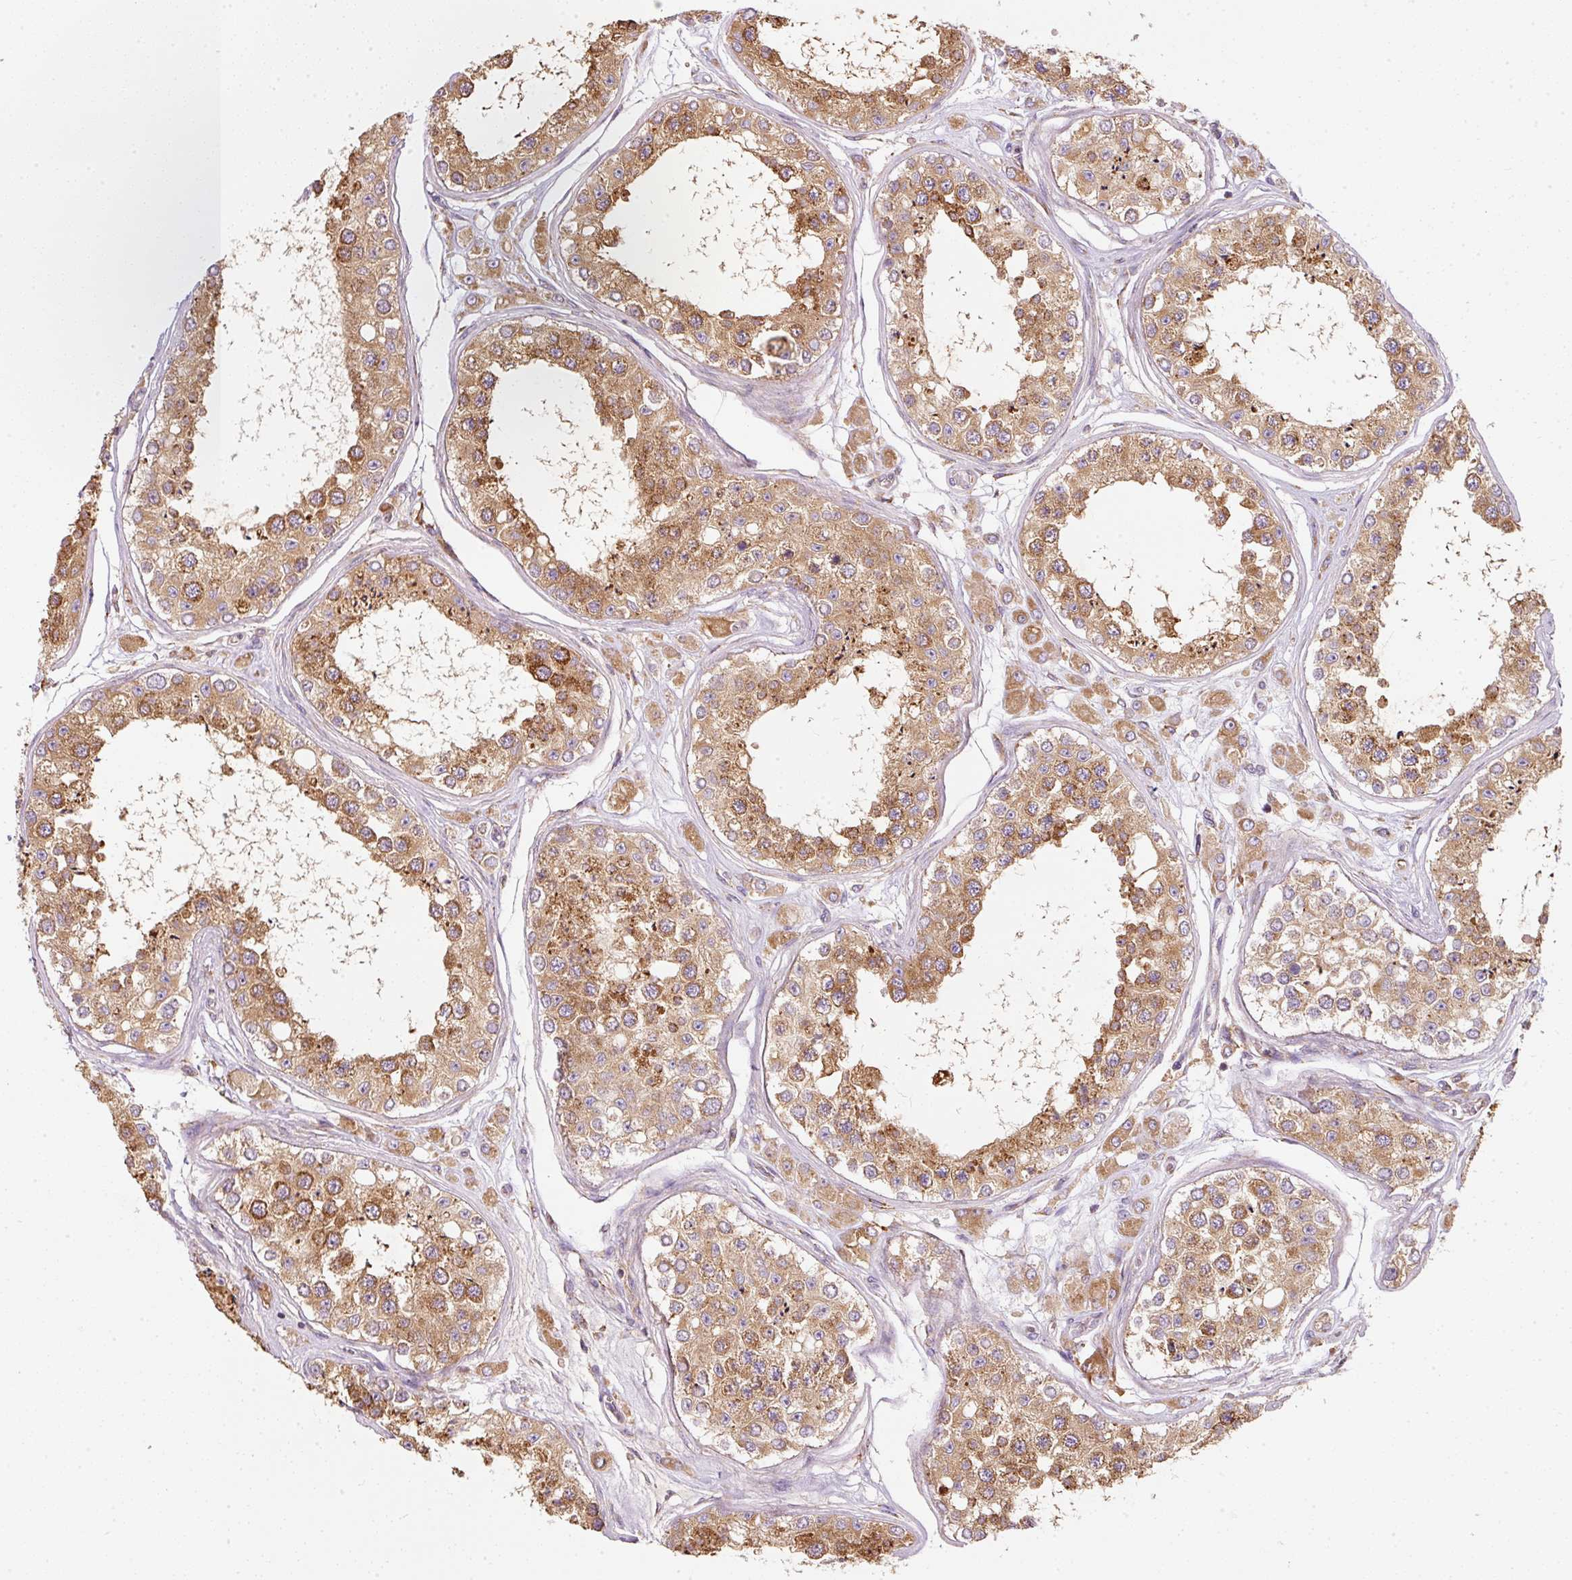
{"staining": {"intensity": "strong", "quantity": ">75%", "location": "cytoplasmic/membranous"}, "tissue": "testis", "cell_type": "Cells in seminiferous ducts", "image_type": "normal", "snomed": [{"axis": "morphology", "description": "Normal tissue, NOS"}, {"axis": "topography", "description": "Testis"}], "caption": "High-magnification brightfield microscopy of normal testis stained with DAB (3,3'-diaminobenzidine) (brown) and counterstained with hematoxylin (blue). cells in seminiferous ducts exhibit strong cytoplasmic/membranous positivity is seen in approximately>75% of cells.", "gene": "MORN4", "patient": {"sex": "male", "age": 25}}